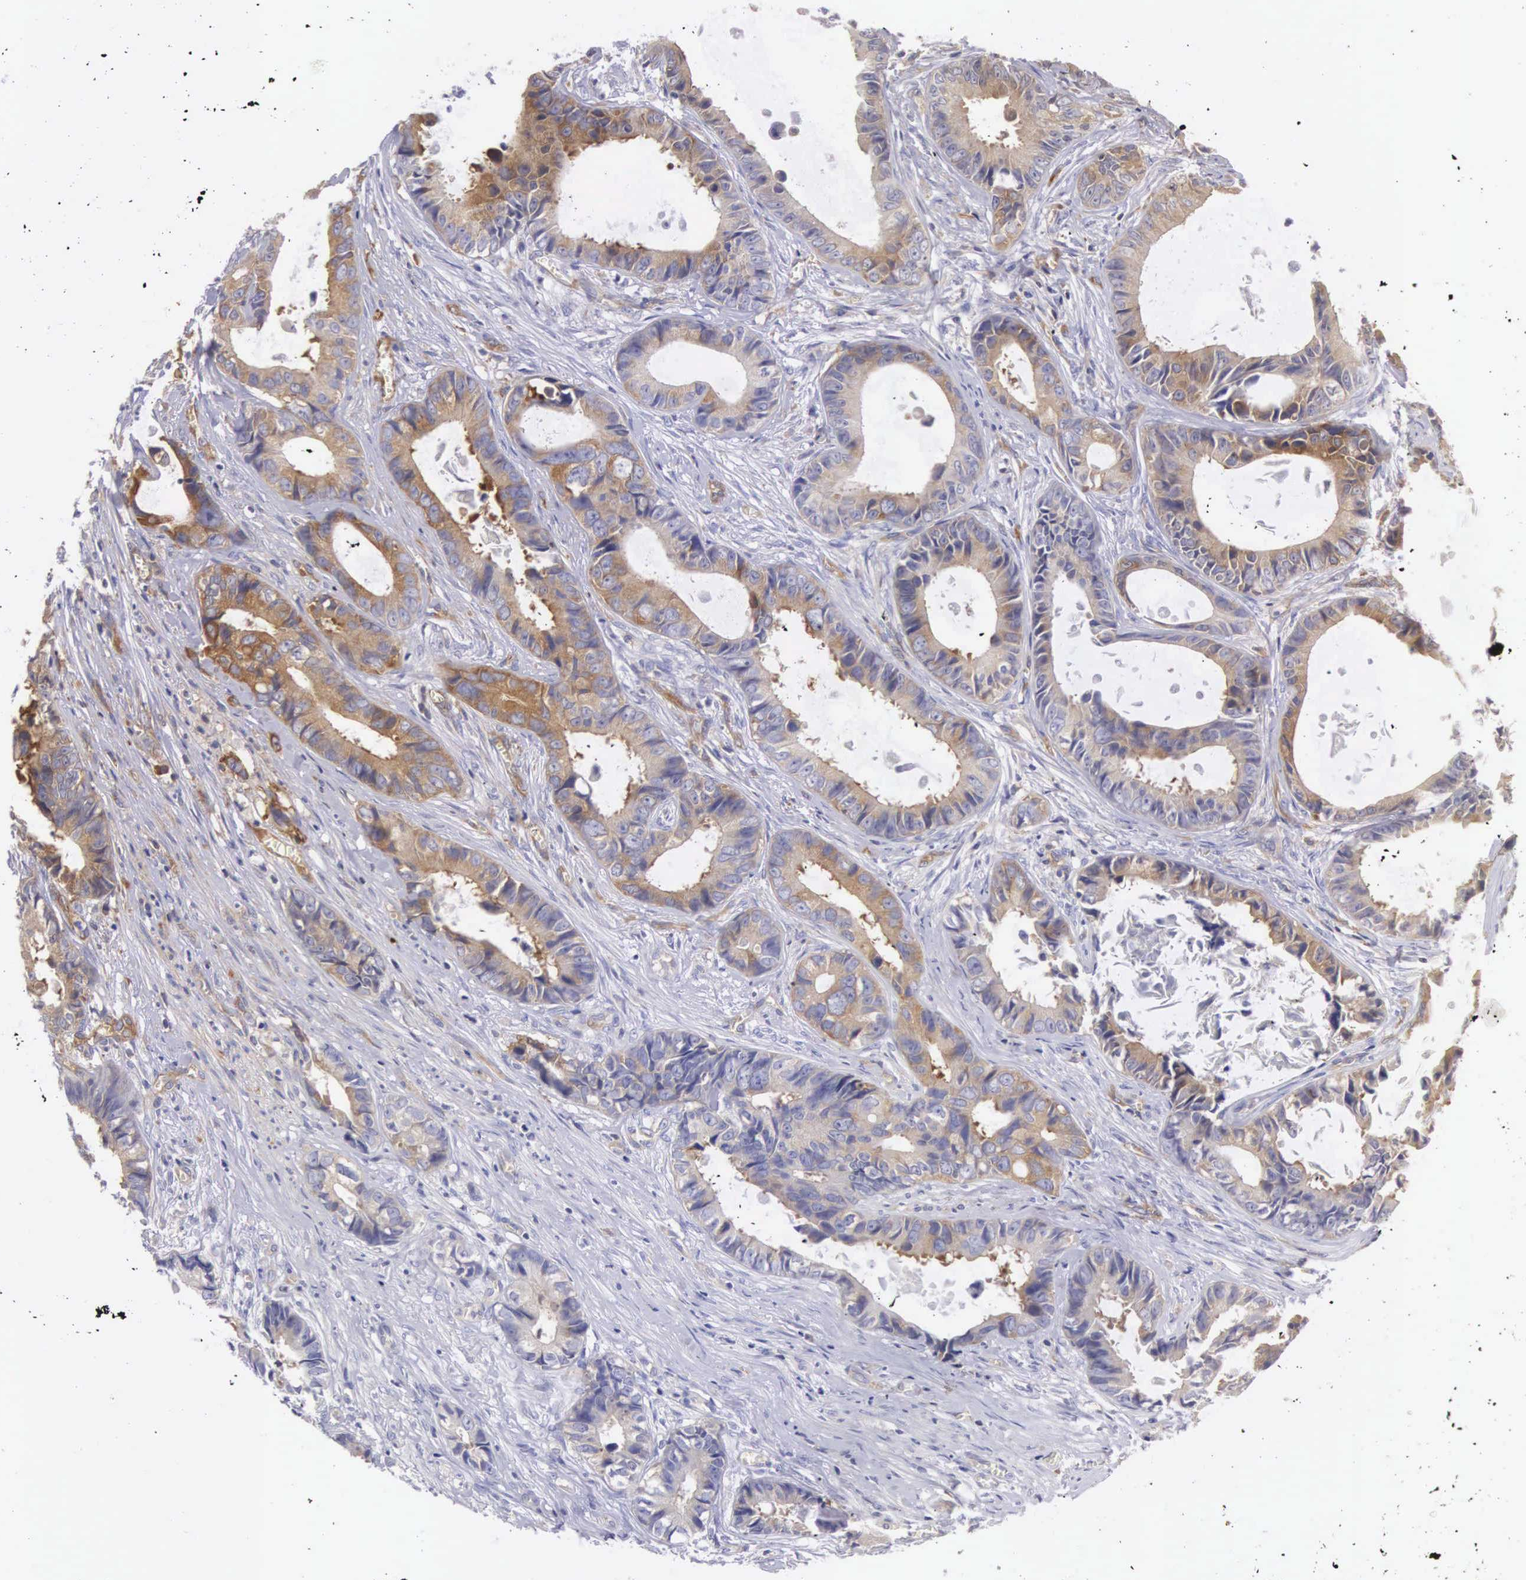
{"staining": {"intensity": "moderate", "quantity": ">75%", "location": "cytoplasmic/membranous"}, "tissue": "colorectal cancer", "cell_type": "Tumor cells", "image_type": "cancer", "snomed": [{"axis": "morphology", "description": "Adenocarcinoma, NOS"}, {"axis": "topography", "description": "Rectum"}], "caption": "Protein staining of colorectal cancer (adenocarcinoma) tissue demonstrates moderate cytoplasmic/membranous positivity in about >75% of tumor cells.", "gene": "OSBPL3", "patient": {"sex": "female", "age": 98}}